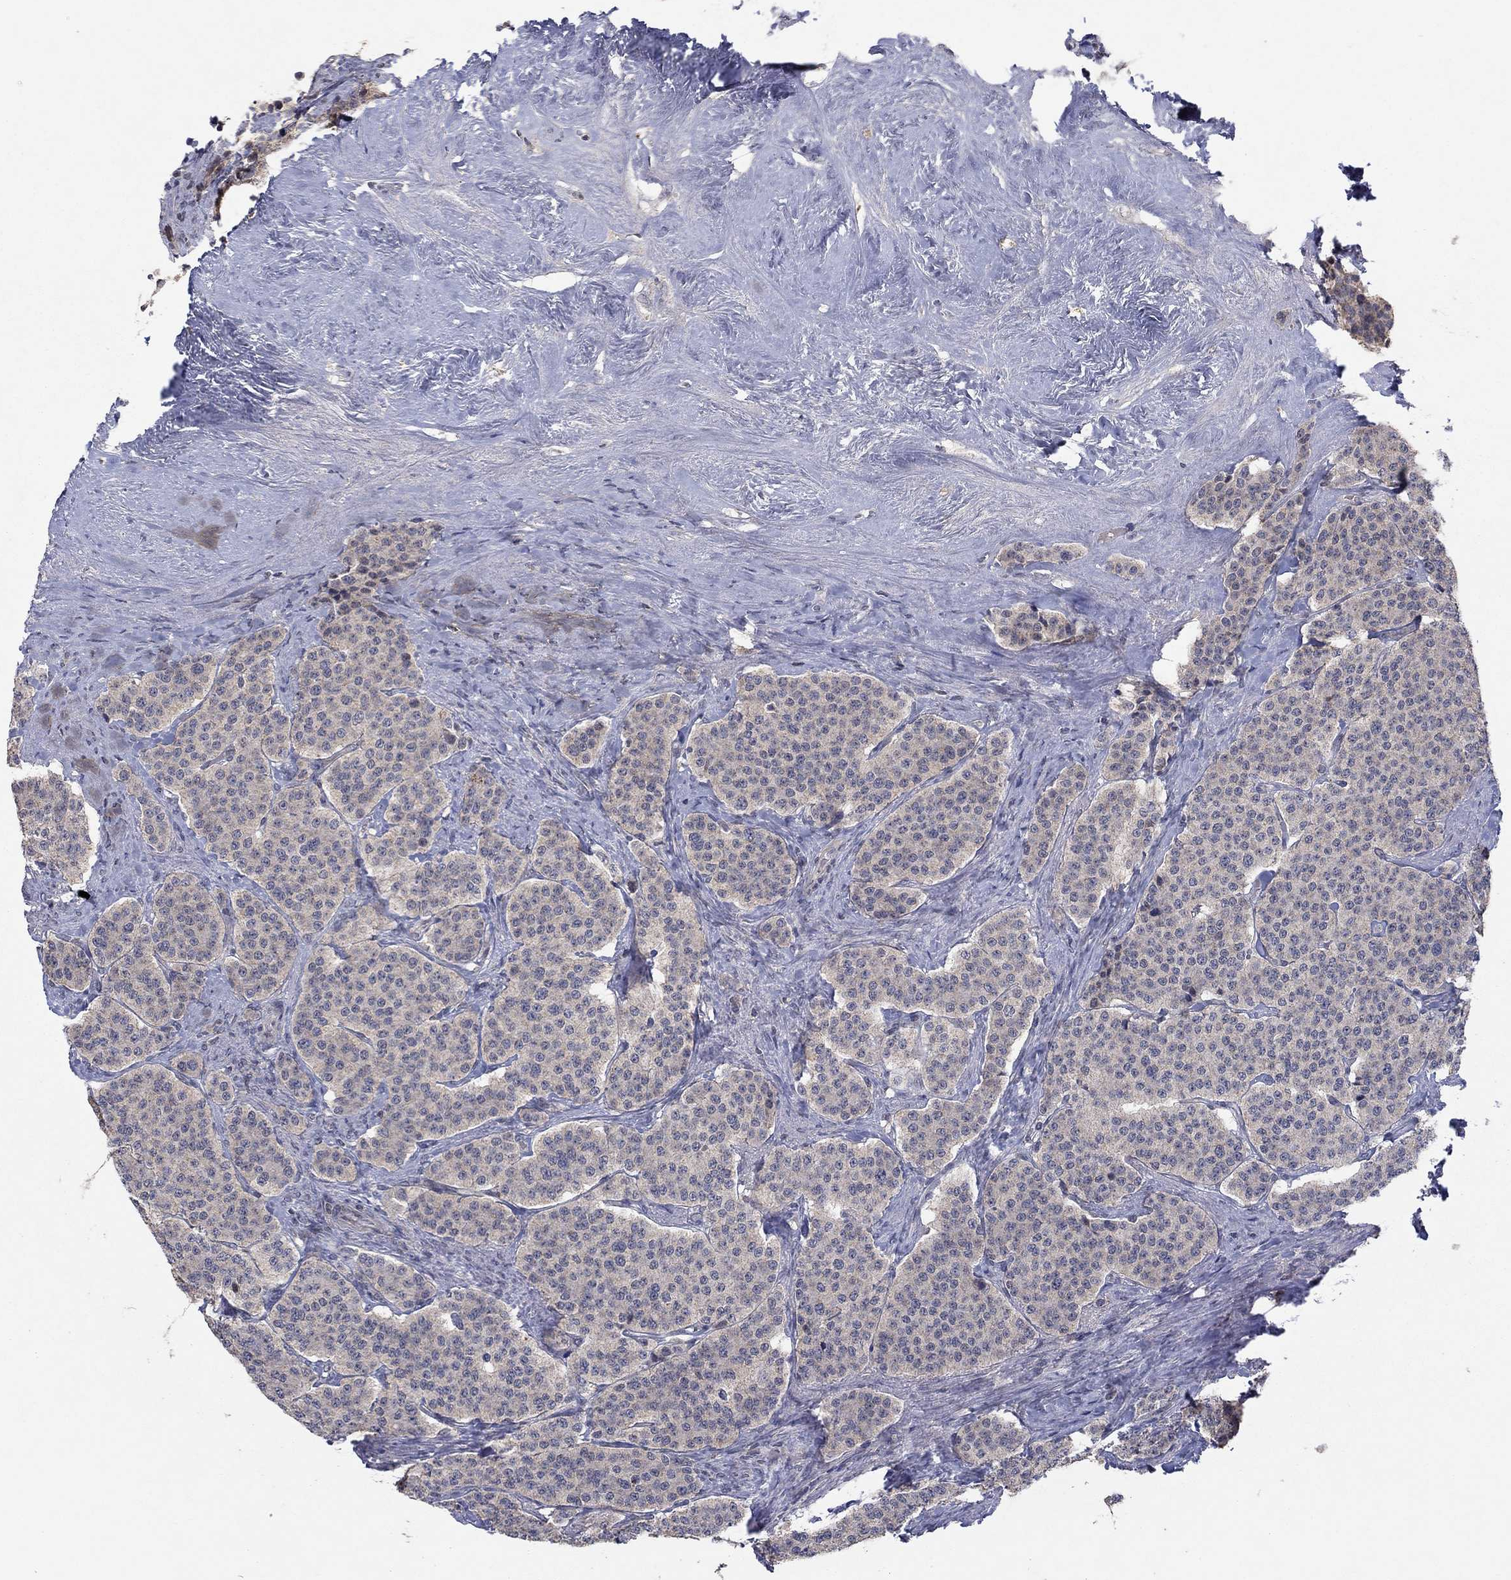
{"staining": {"intensity": "negative", "quantity": "none", "location": "none"}, "tissue": "carcinoid", "cell_type": "Tumor cells", "image_type": "cancer", "snomed": [{"axis": "morphology", "description": "Carcinoid, malignant, NOS"}, {"axis": "topography", "description": "Small intestine"}], "caption": "The histopathology image demonstrates no staining of tumor cells in malignant carcinoid.", "gene": "IL4", "patient": {"sex": "female", "age": 58}}